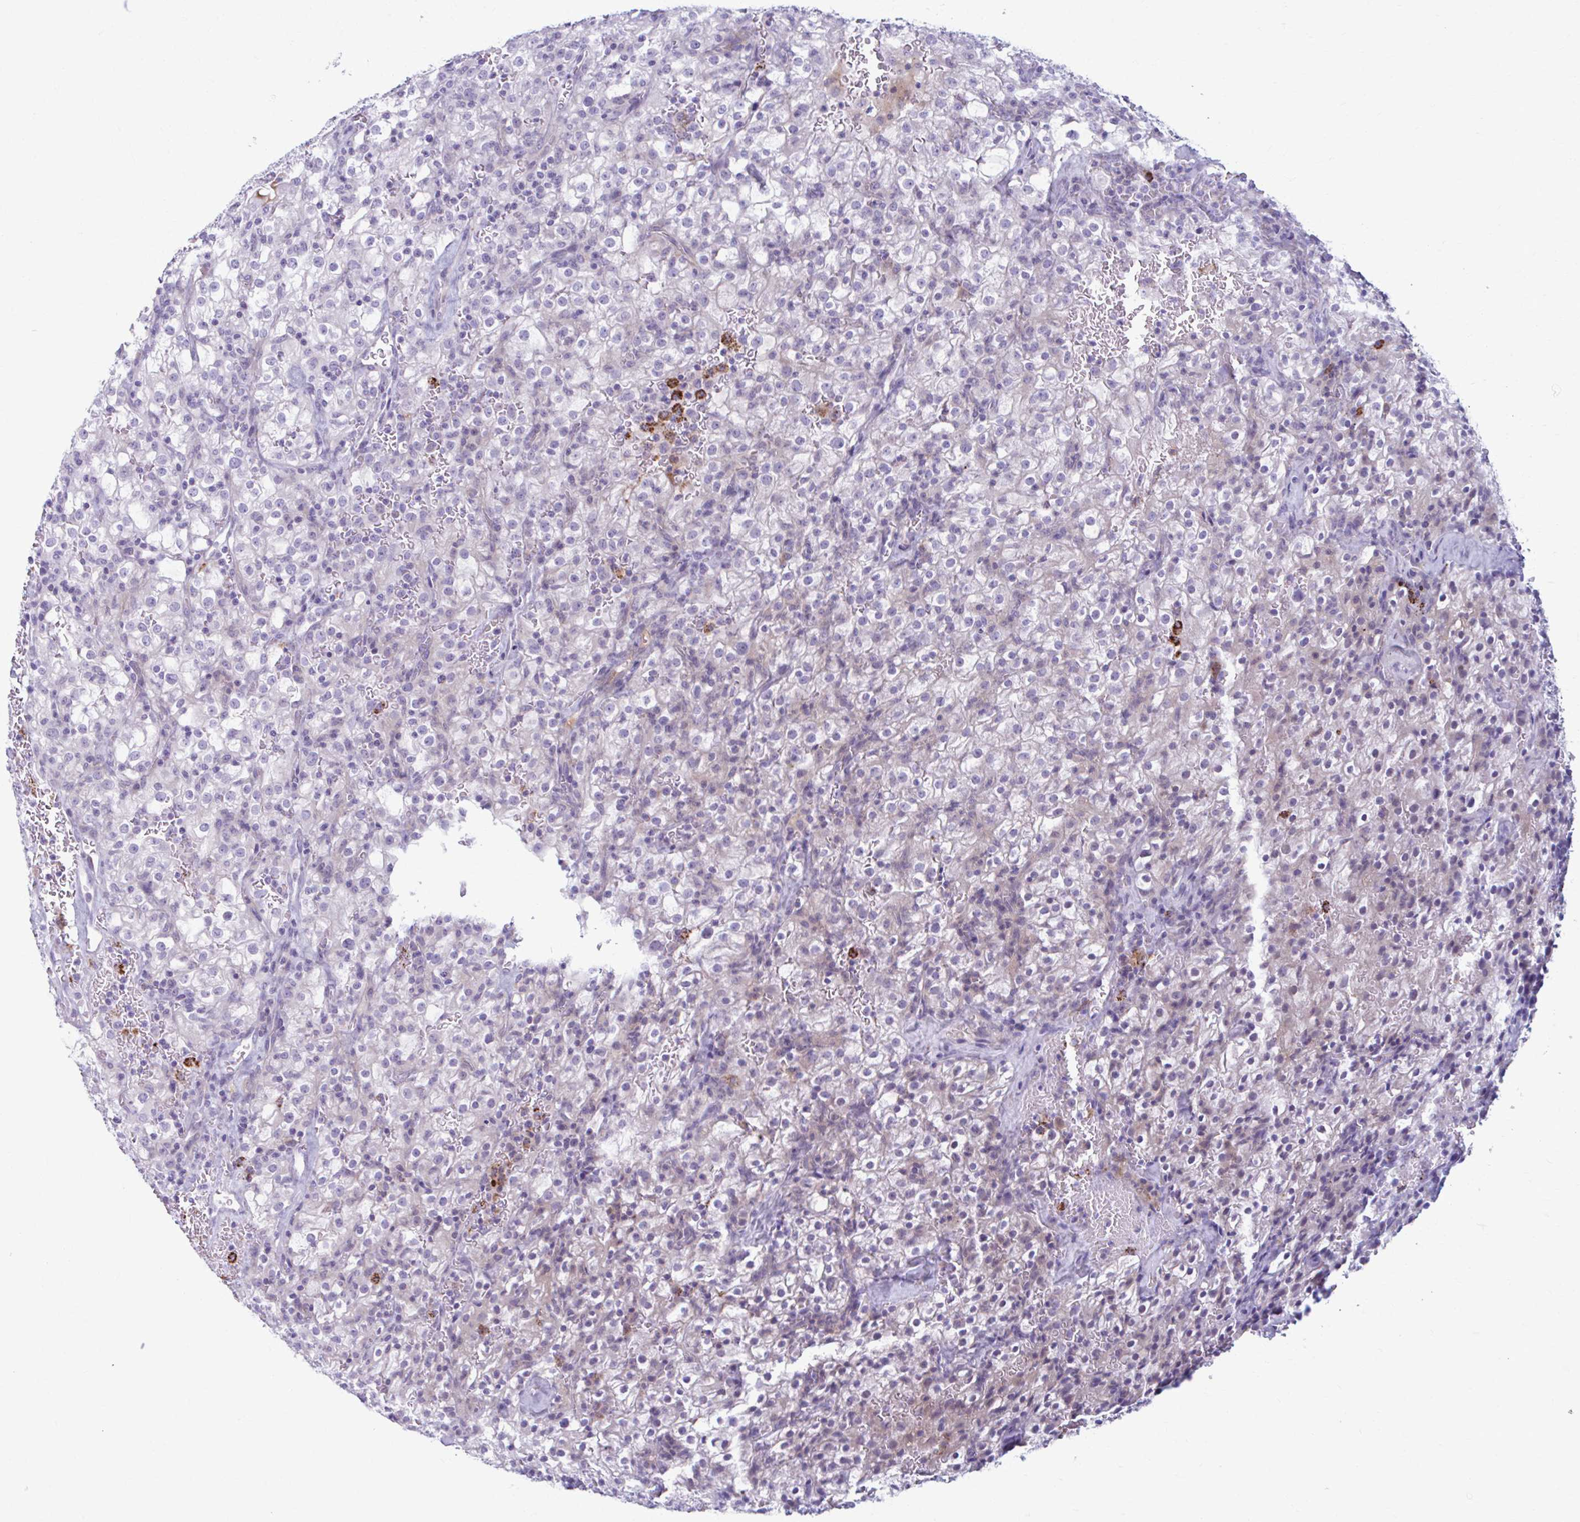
{"staining": {"intensity": "negative", "quantity": "none", "location": "none"}, "tissue": "renal cancer", "cell_type": "Tumor cells", "image_type": "cancer", "snomed": [{"axis": "morphology", "description": "Adenocarcinoma, NOS"}, {"axis": "topography", "description": "Kidney"}], "caption": "This photomicrograph is of adenocarcinoma (renal) stained with immunohistochemistry to label a protein in brown with the nuclei are counter-stained blue. There is no staining in tumor cells.", "gene": "C12orf71", "patient": {"sex": "female", "age": 74}}